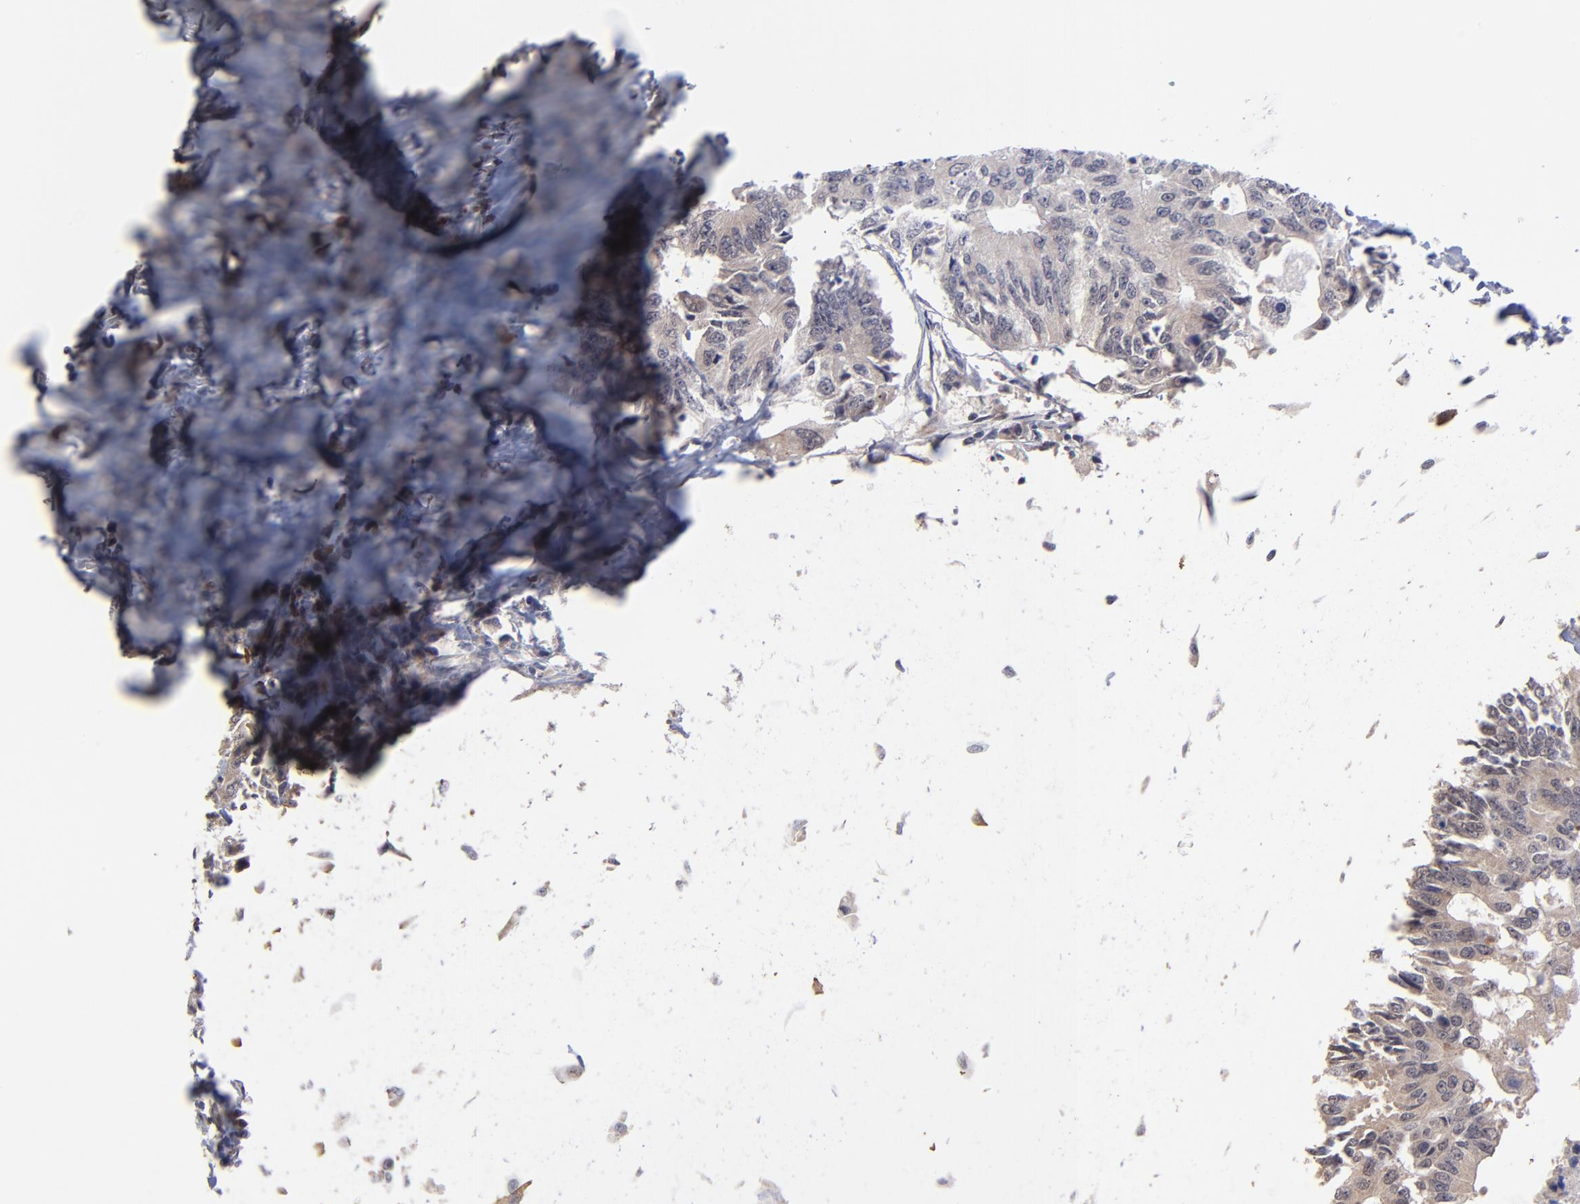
{"staining": {"intensity": "negative", "quantity": "none", "location": "none"}, "tissue": "colorectal cancer", "cell_type": "Tumor cells", "image_type": "cancer", "snomed": [{"axis": "morphology", "description": "Adenocarcinoma, NOS"}, {"axis": "topography", "description": "Colon"}], "caption": "A histopathology image of colorectal cancer (adenocarcinoma) stained for a protein exhibits no brown staining in tumor cells. (Stains: DAB (3,3'-diaminobenzidine) IHC with hematoxylin counter stain, Microscopy: brightfield microscopy at high magnification).", "gene": "CHL1", "patient": {"sex": "male", "age": 71}}